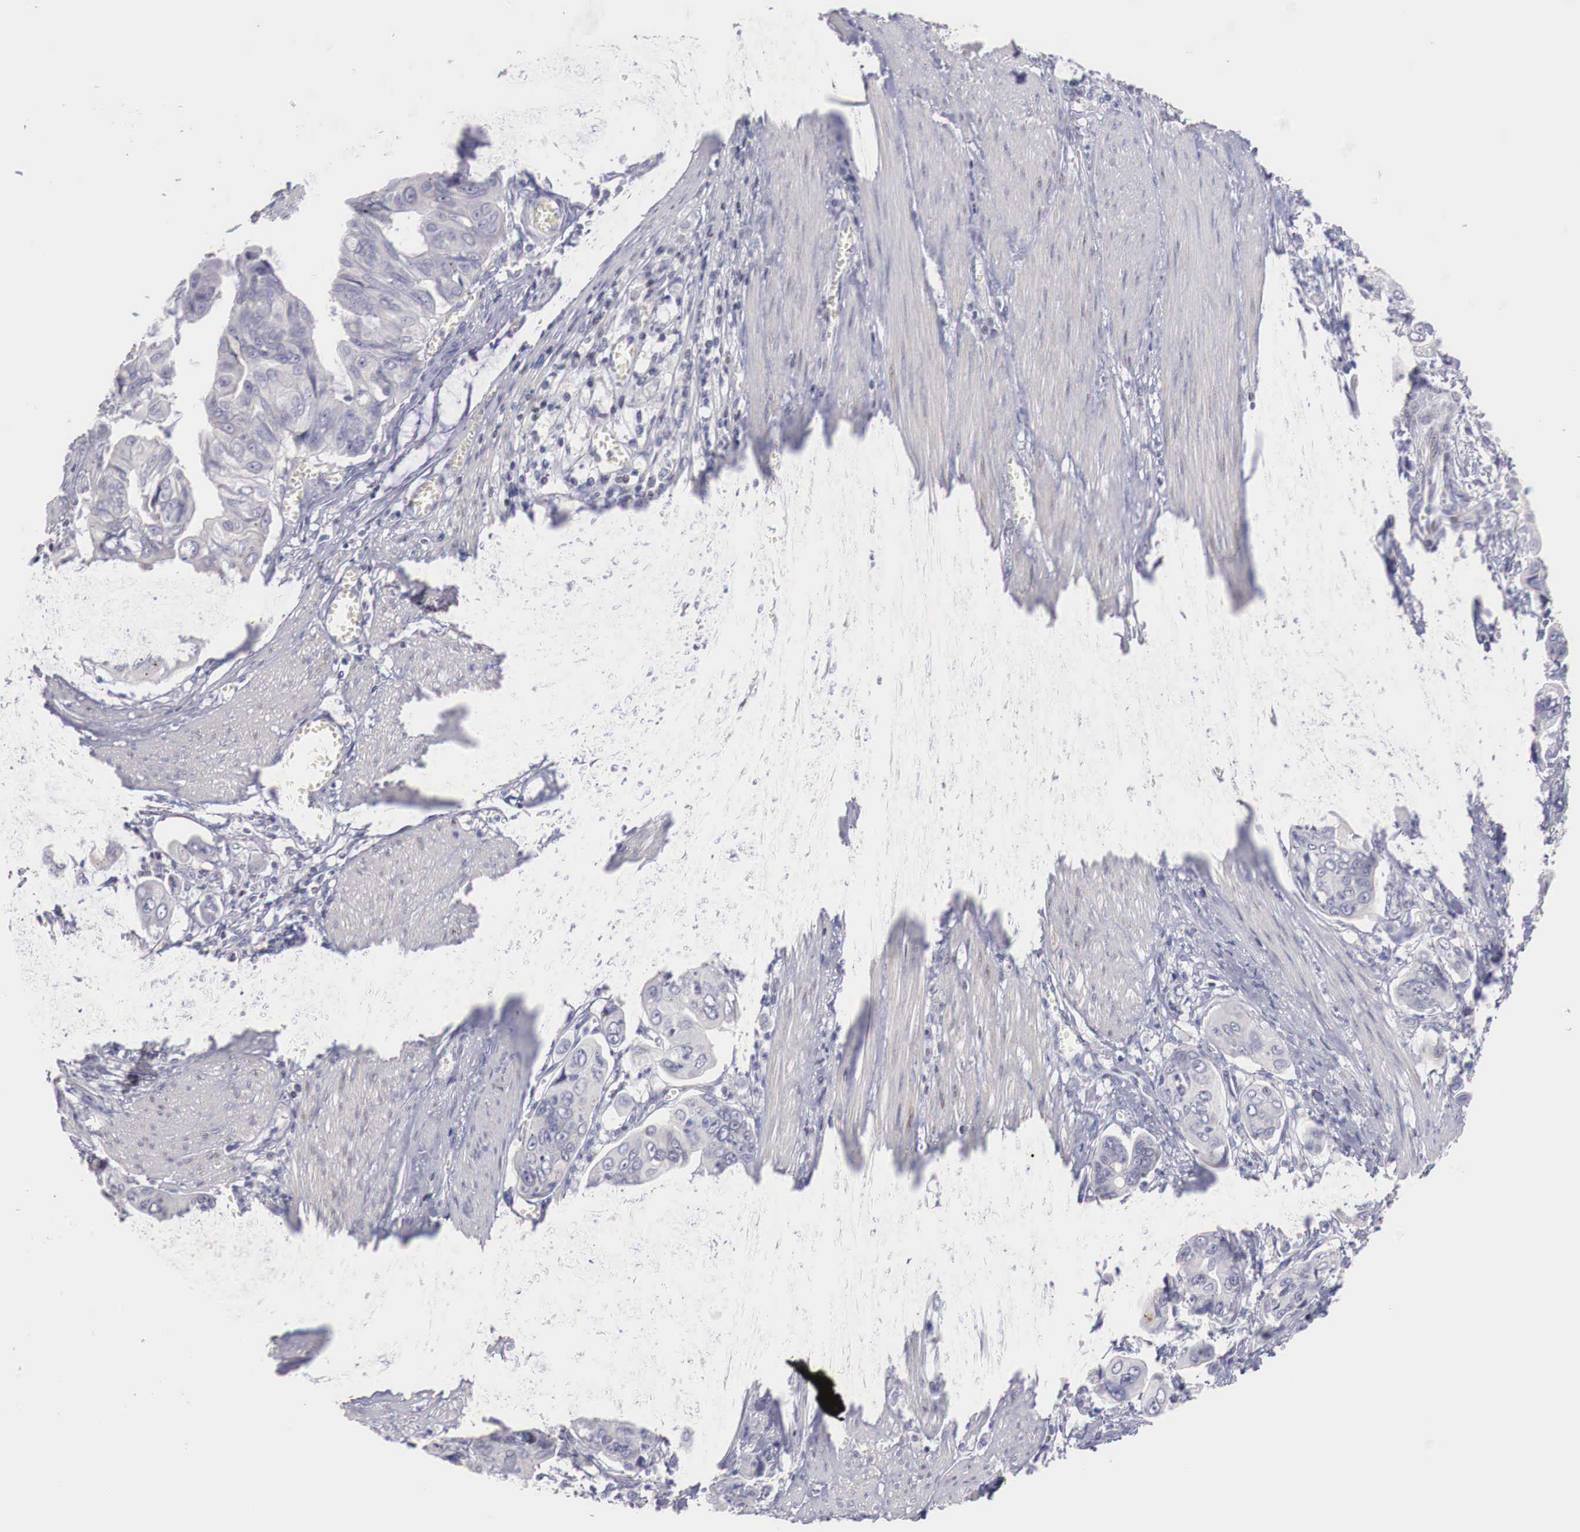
{"staining": {"intensity": "negative", "quantity": "none", "location": "none"}, "tissue": "stomach cancer", "cell_type": "Tumor cells", "image_type": "cancer", "snomed": [{"axis": "morphology", "description": "Adenocarcinoma, NOS"}, {"axis": "topography", "description": "Stomach, upper"}], "caption": "Protein analysis of adenocarcinoma (stomach) demonstrates no significant expression in tumor cells. Brightfield microscopy of IHC stained with DAB (brown) and hematoxylin (blue), captured at high magnification.", "gene": "CLCN5", "patient": {"sex": "male", "age": 80}}